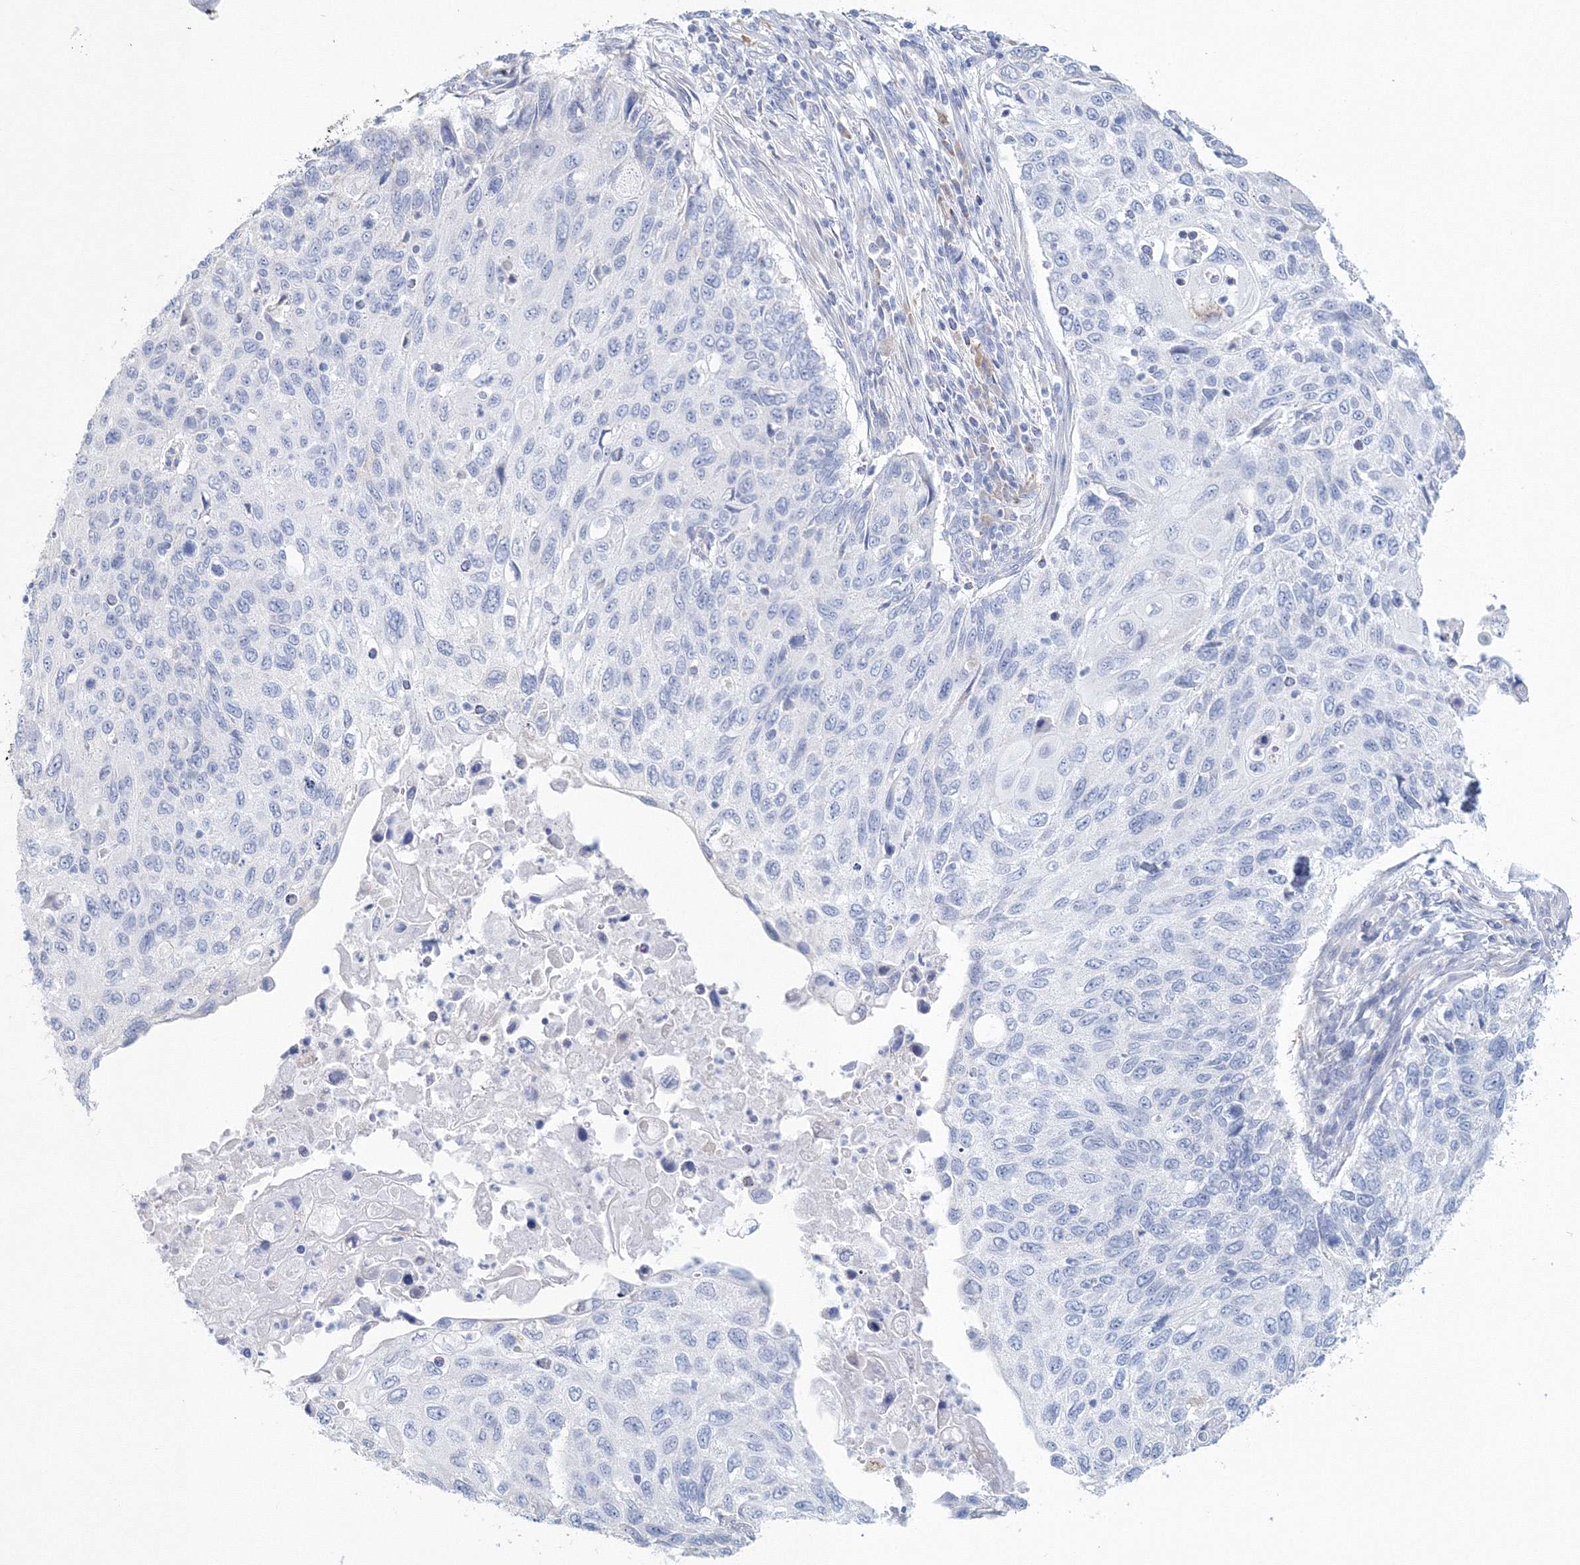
{"staining": {"intensity": "negative", "quantity": "none", "location": "none"}, "tissue": "cervical cancer", "cell_type": "Tumor cells", "image_type": "cancer", "snomed": [{"axis": "morphology", "description": "Squamous cell carcinoma, NOS"}, {"axis": "topography", "description": "Cervix"}], "caption": "IHC photomicrograph of neoplastic tissue: human cervical cancer (squamous cell carcinoma) stained with DAB (3,3'-diaminobenzidine) reveals no significant protein positivity in tumor cells.", "gene": "VSIG1", "patient": {"sex": "female", "age": 70}}